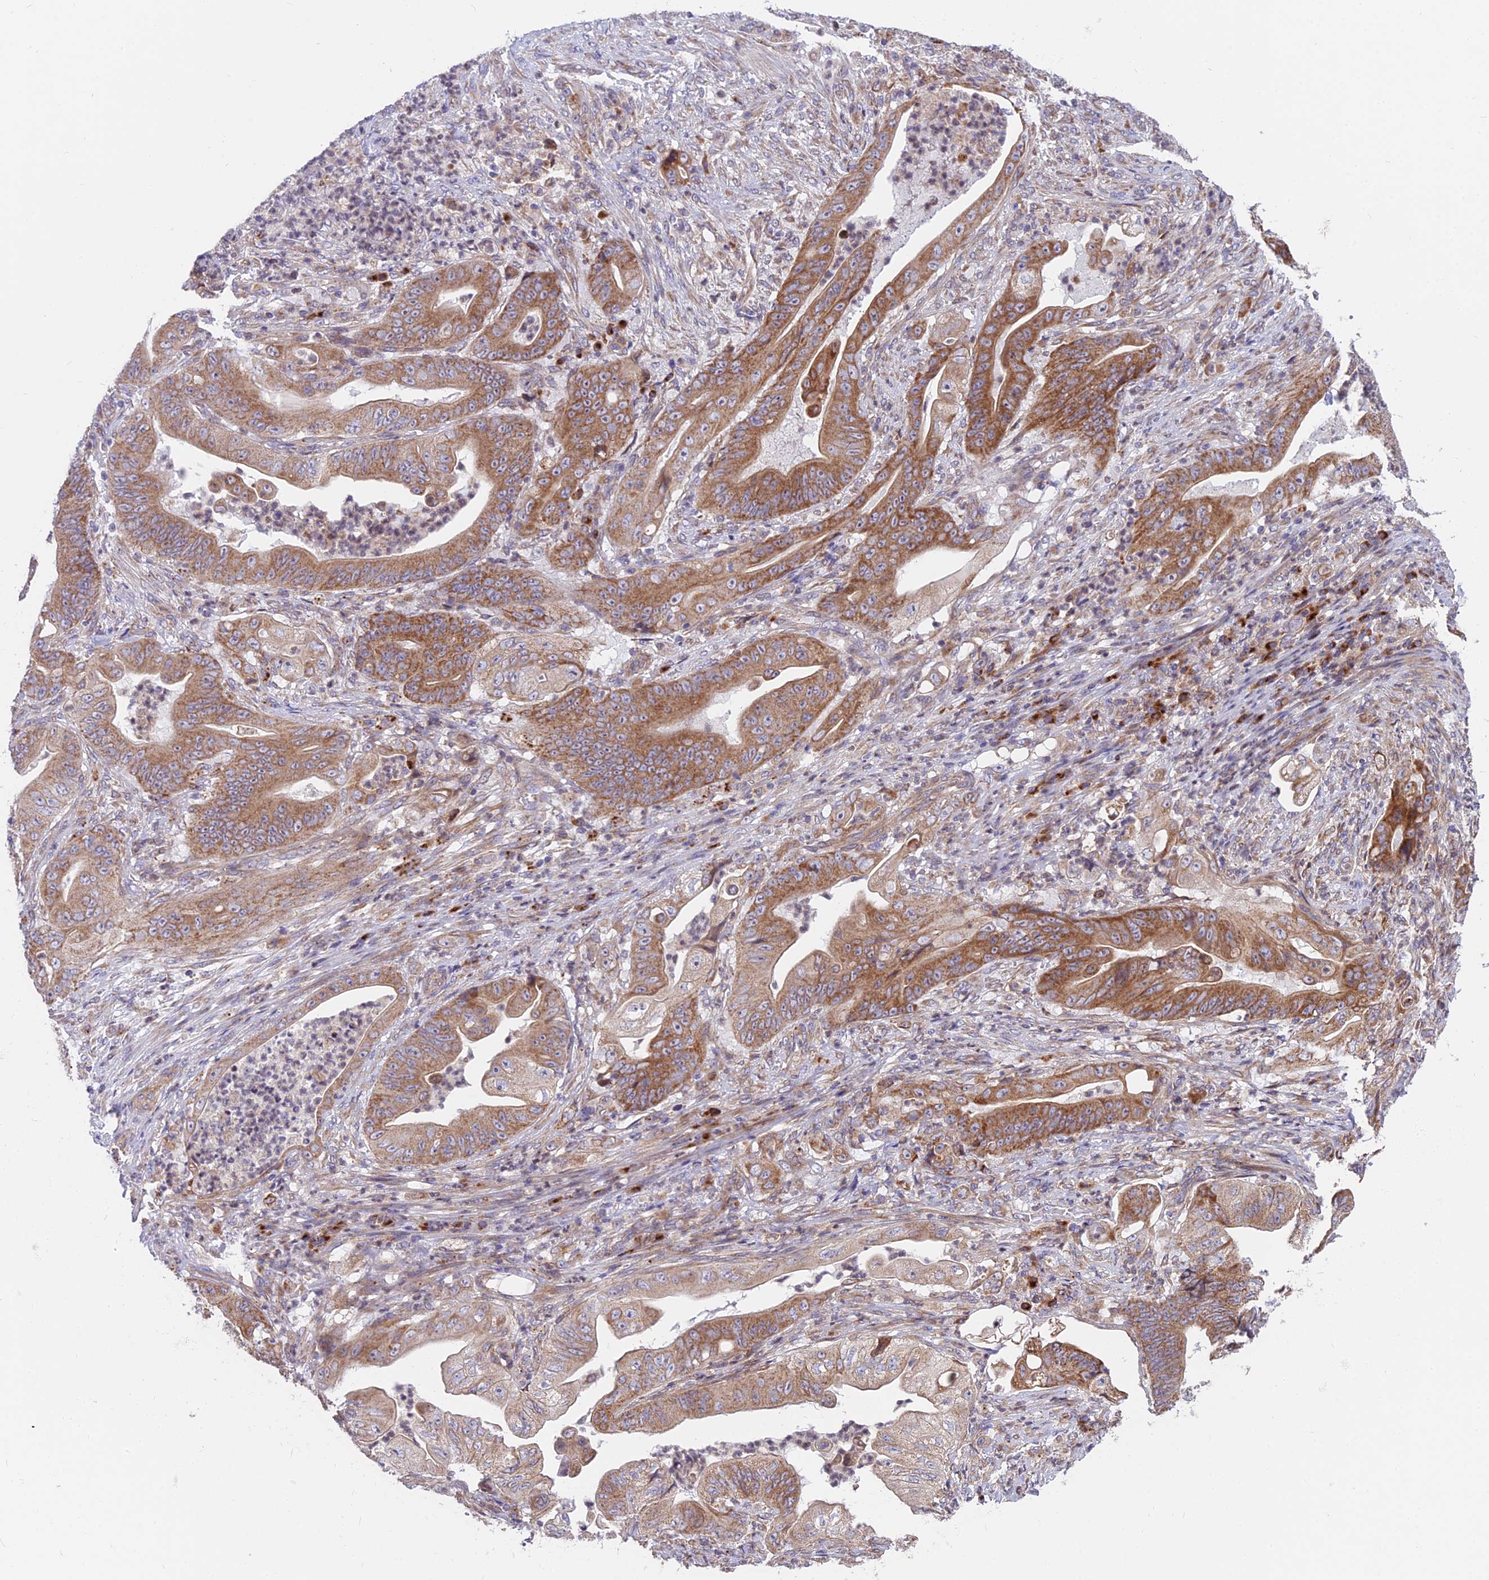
{"staining": {"intensity": "moderate", "quantity": ">75%", "location": "cytoplasmic/membranous"}, "tissue": "stomach cancer", "cell_type": "Tumor cells", "image_type": "cancer", "snomed": [{"axis": "morphology", "description": "Adenocarcinoma, NOS"}, {"axis": "topography", "description": "Stomach"}], "caption": "Tumor cells show moderate cytoplasmic/membranous expression in about >75% of cells in stomach cancer.", "gene": "TBC1D20", "patient": {"sex": "female", "age": 73}}